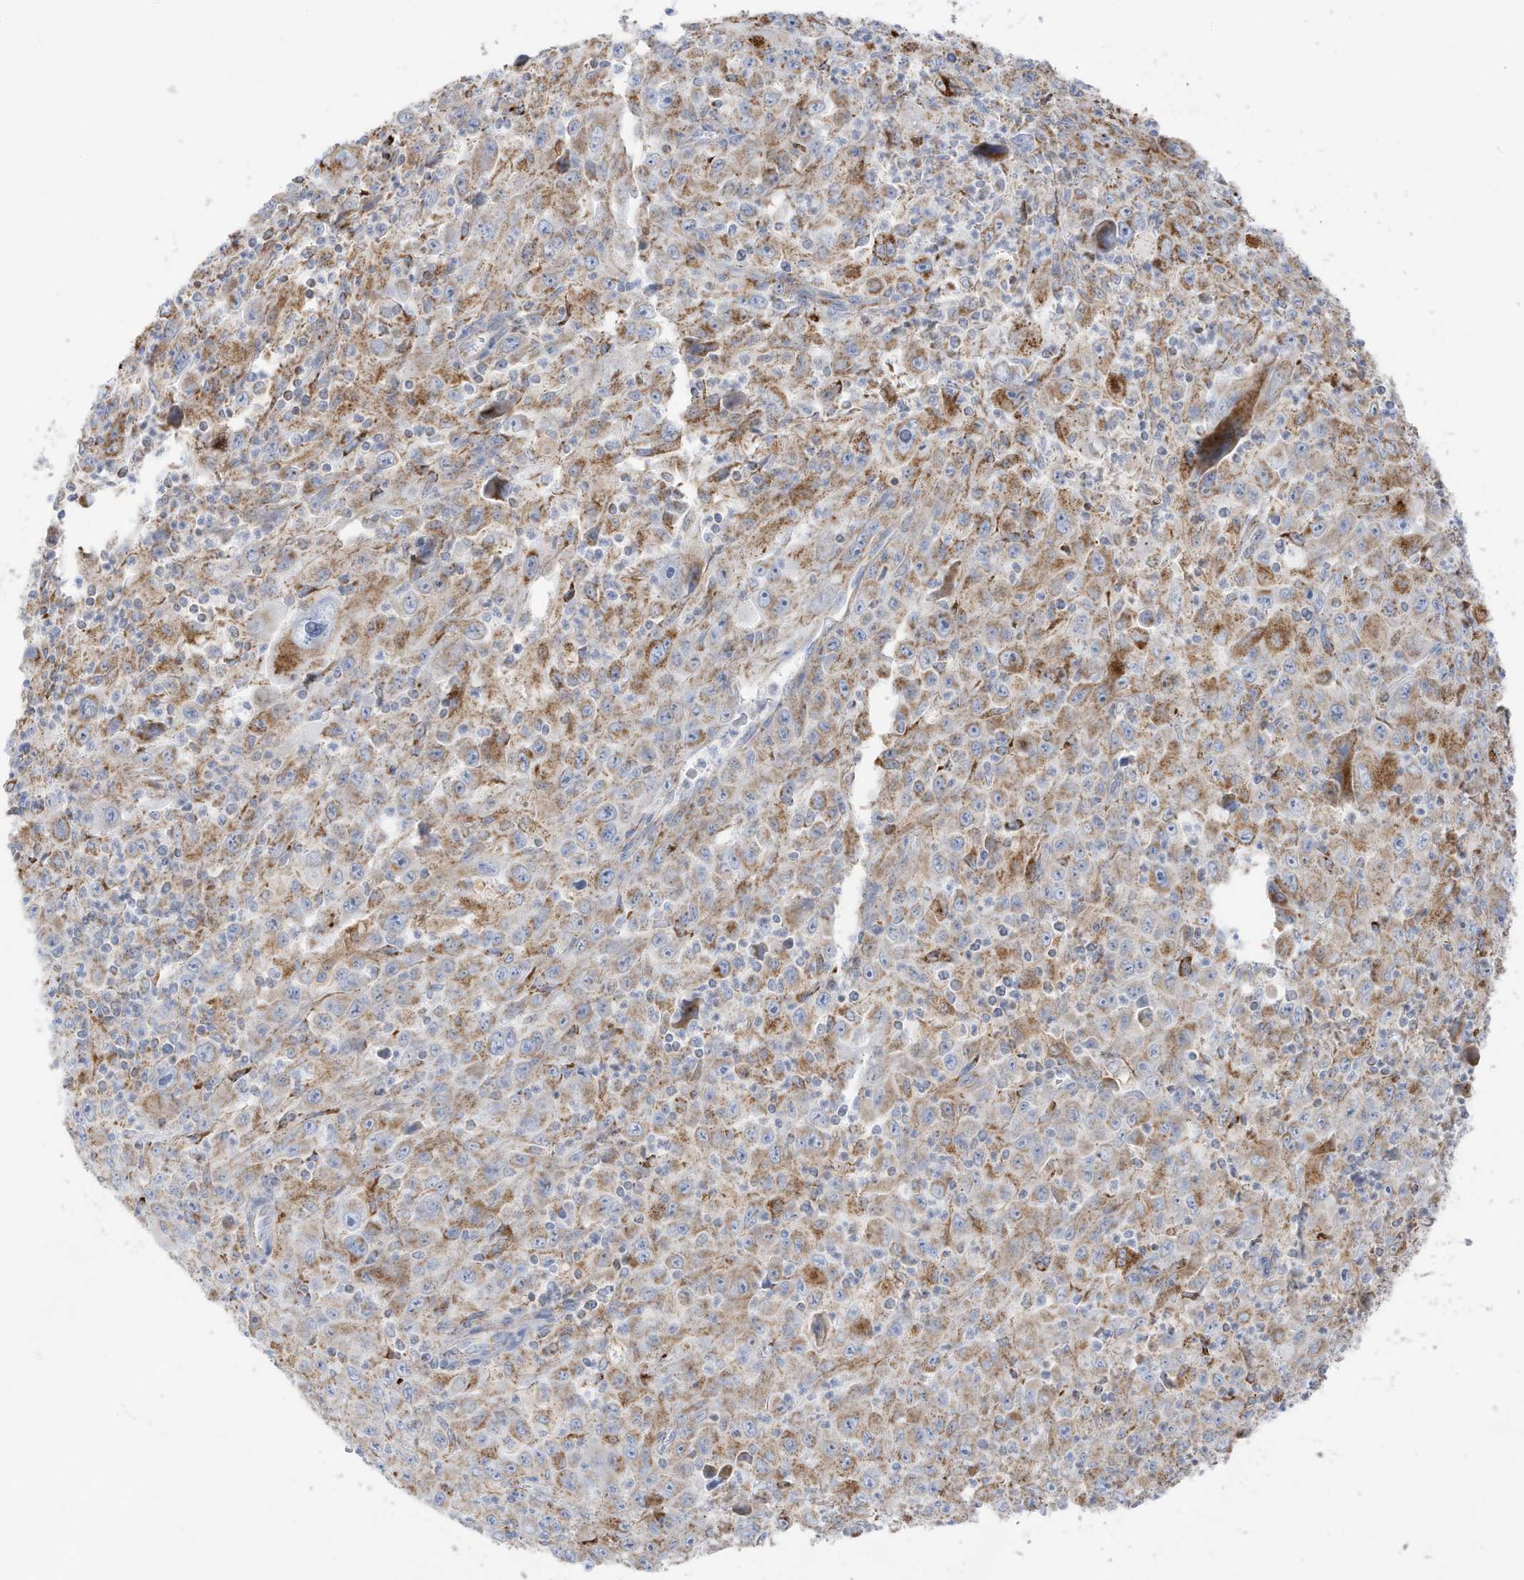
{"staining": {"intensity": "moderate", "quantity": ">75%", "location": "cytoplasmic/membranous"}, "tissue": "melanoma", "cell_type": "Tumor cells", "image_type": "cancer", "snomed": [{"axis": "morphology", "description": "Malignant melanoma, Metastatic site"}, {"axis": "topography", "description": "Skin"}], "caption": "High-power microscopy captured an immunohistochemistry (IHC) photomicrograph of malignant melanoma (metastatic site), revealing moderate cytoplasmic/membranous staining in approximately >75% of tumor cells.", "gene": "ETHE1", "patient": {"sex": "female", "age": 56}}